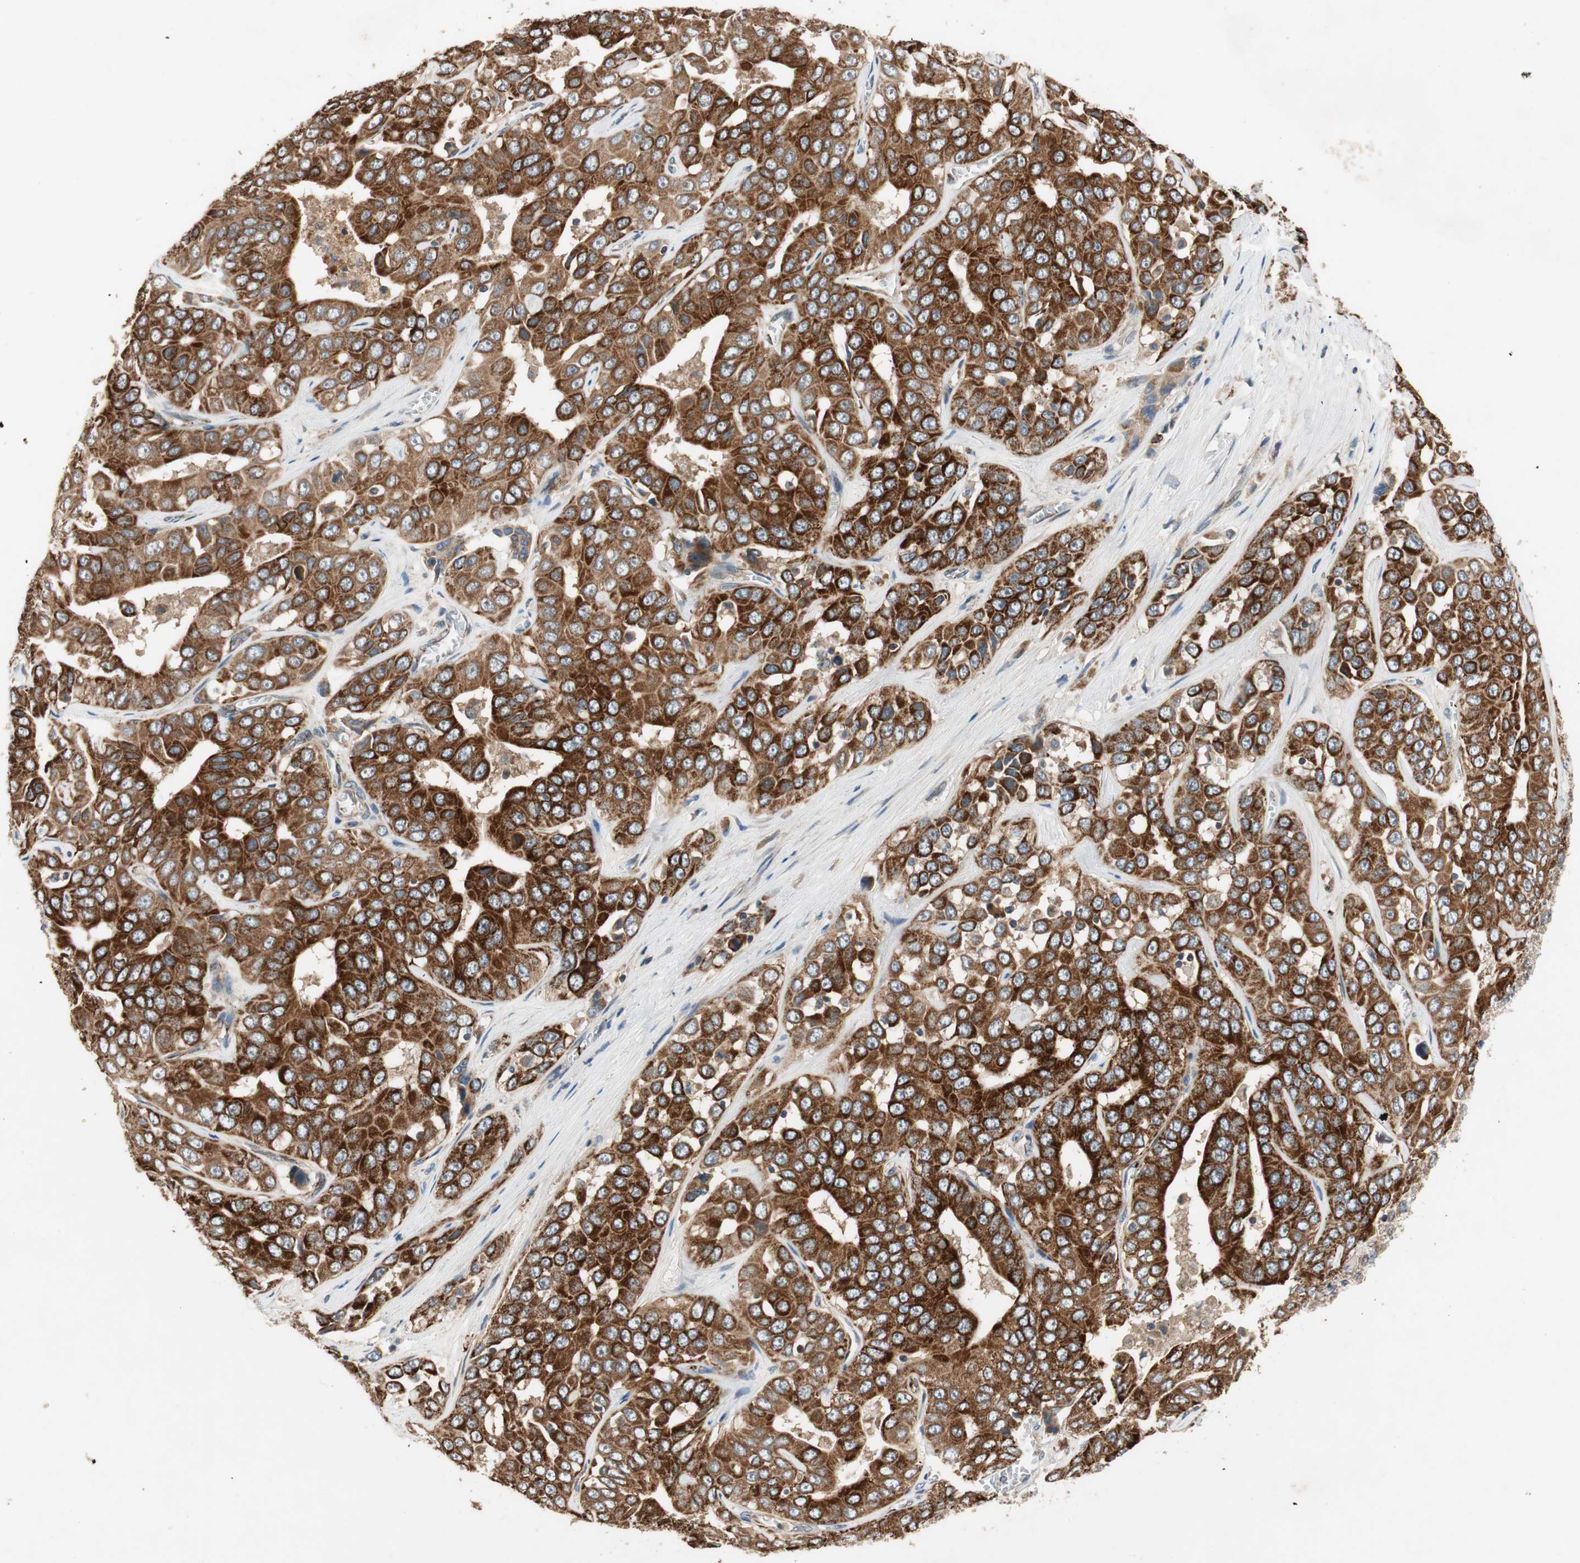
{"staining": {"intensity": "strong", "quantity": ">75%", "location": "cytoplasmic/membranous,nuclear"}, "tissue": "liver cancer", "cell_type": "Tumor cells", "image_type": "cancer", "snomed": [{"axis": "morphology", "description": "Cholangiocarcinoma"}, {"axis": "topography", "description": "Liver"}], "caption": "Tumor cells exhibit high levels of strong cytoplasmic/membranous and nuclear expression in approximately >75% of cells in human cholangiocarcinoma (liver). The protein is shown in brown color, while the nuclei are stained blue.", "gene": "AKAP1", "patient": {"sex": "female", "age": 52}}